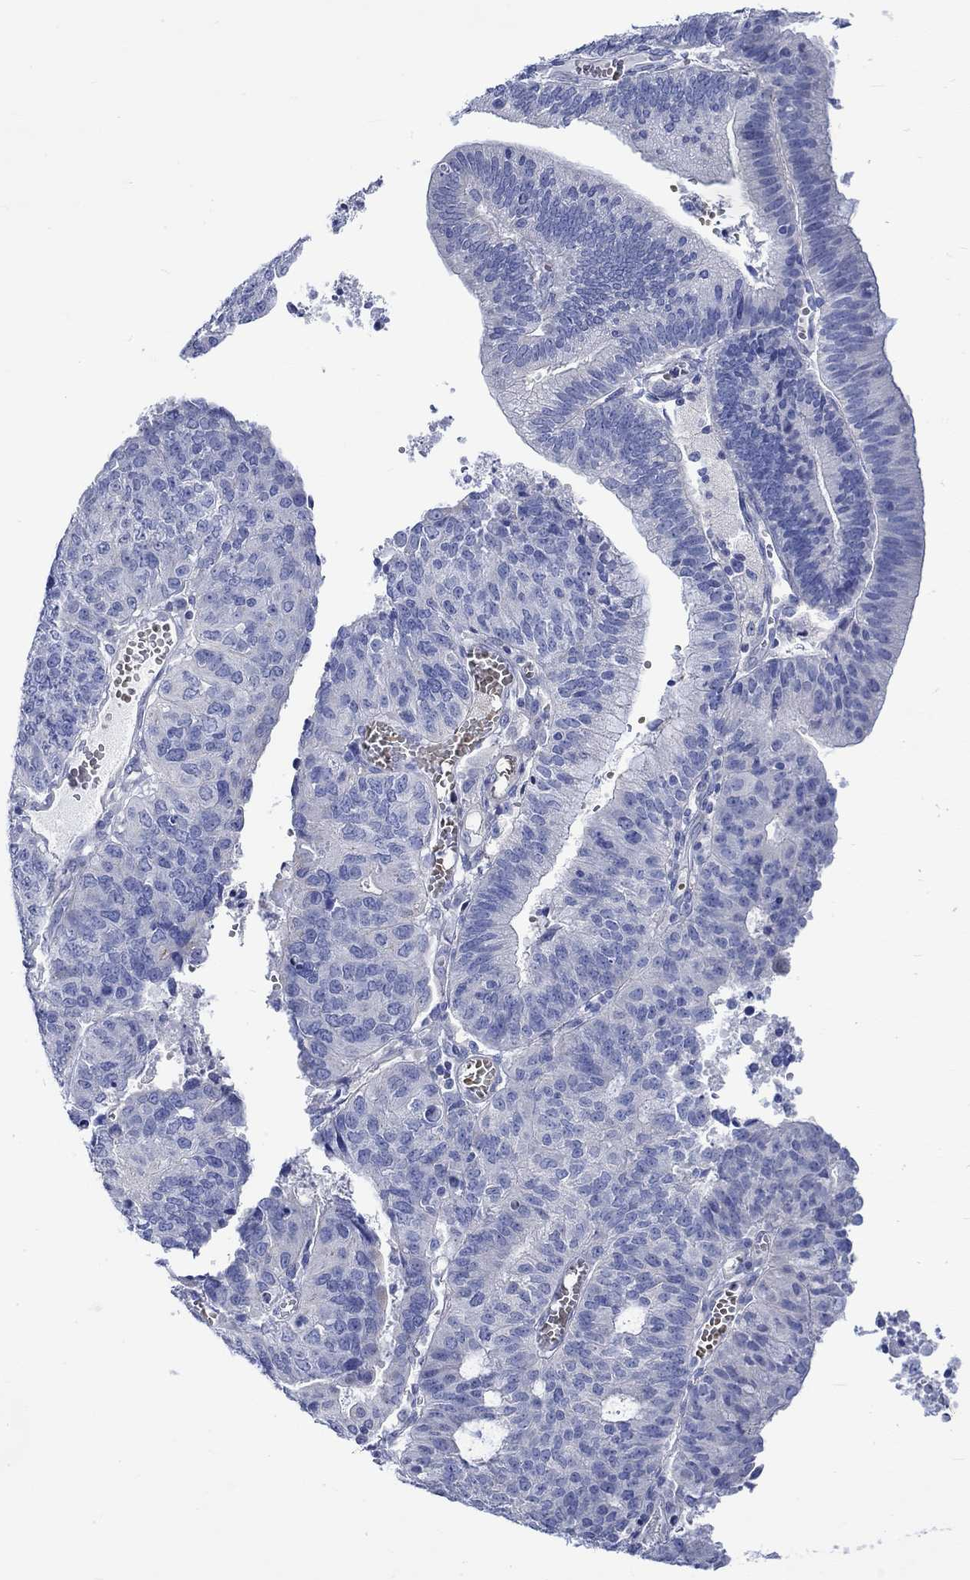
{"staining": {"intensity": "negative", "quantity": "none", "location": "none"}, "tissue": "endometrial cancer", "cell_type": "Tumor cells", "image_type": "cancer", "snomed": [{"axis": "morphology", "description": "Adenocarcinoma, NOS"}, {"axis": "topography", "description": "Endometrium"}], "caption": "Immunohistochemistry (IHC) of endometrial cancer (adenocarcinoma) displays no staining in tumor cells.", "gene": "NRIP3", "patient": {"sex": "female", "age": 82}}